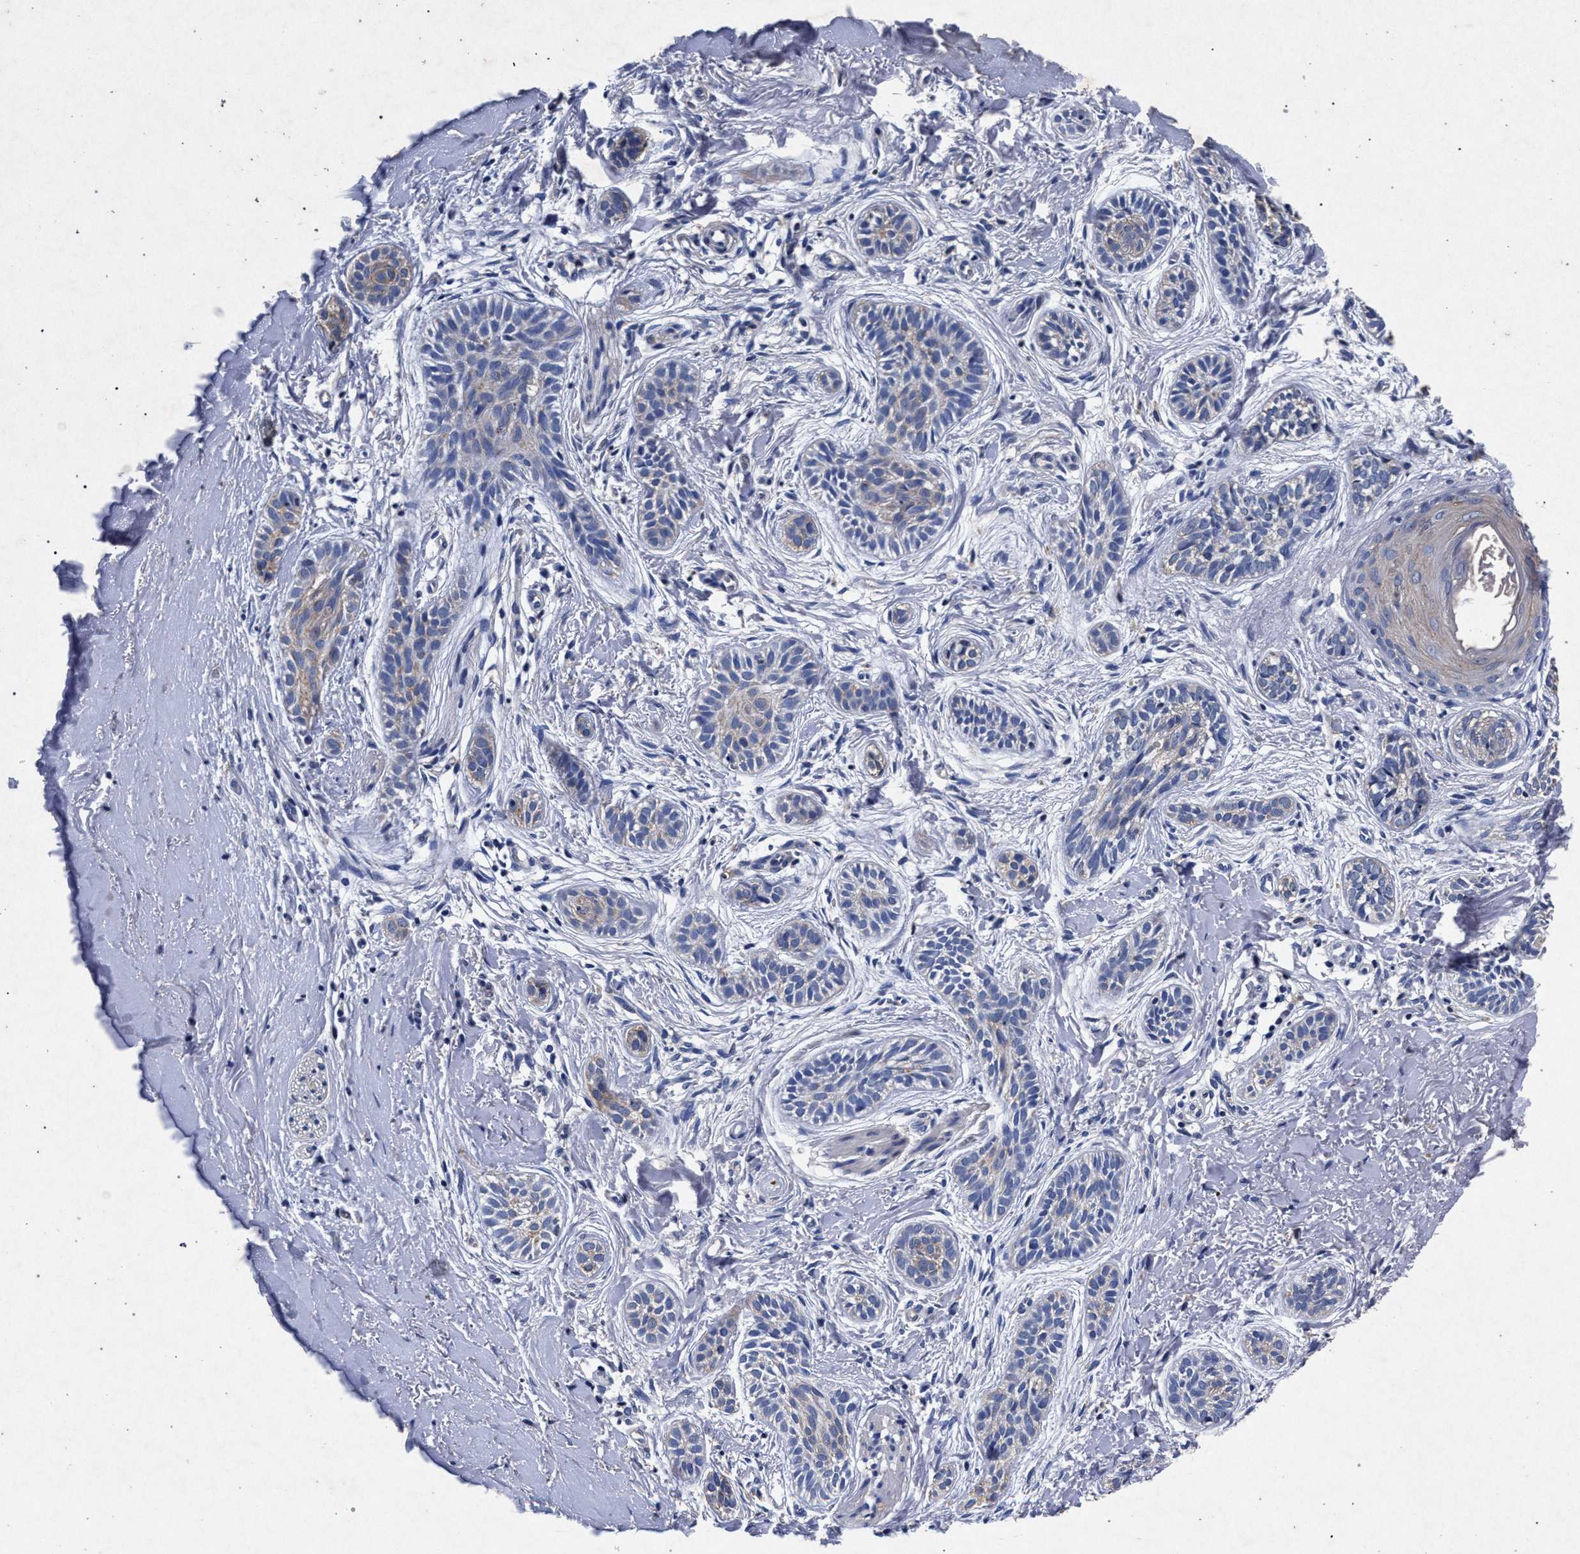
{"staining": {"intensity": "negative", "quantity": "none", "location": "none"}, "tissue": "skin cancer", "cell_type": "Tumor cells", "image_type": "cancer", "snomed": [{"axis": "morphology", "description": "Normal tissue, NOS"}, {"axis": "morphology", "description": "Basal cell carcinoma"}, {"axis": "topography", "description": "Skin"}], "caption": "A high-resolution histopathology image shows immunohistochemistry staining of skin basal cell carcinoma, which shows no significant staining in tumor cells.", "gene": "ATP1A2", "patient": {"sex": "male", "age": 63}}